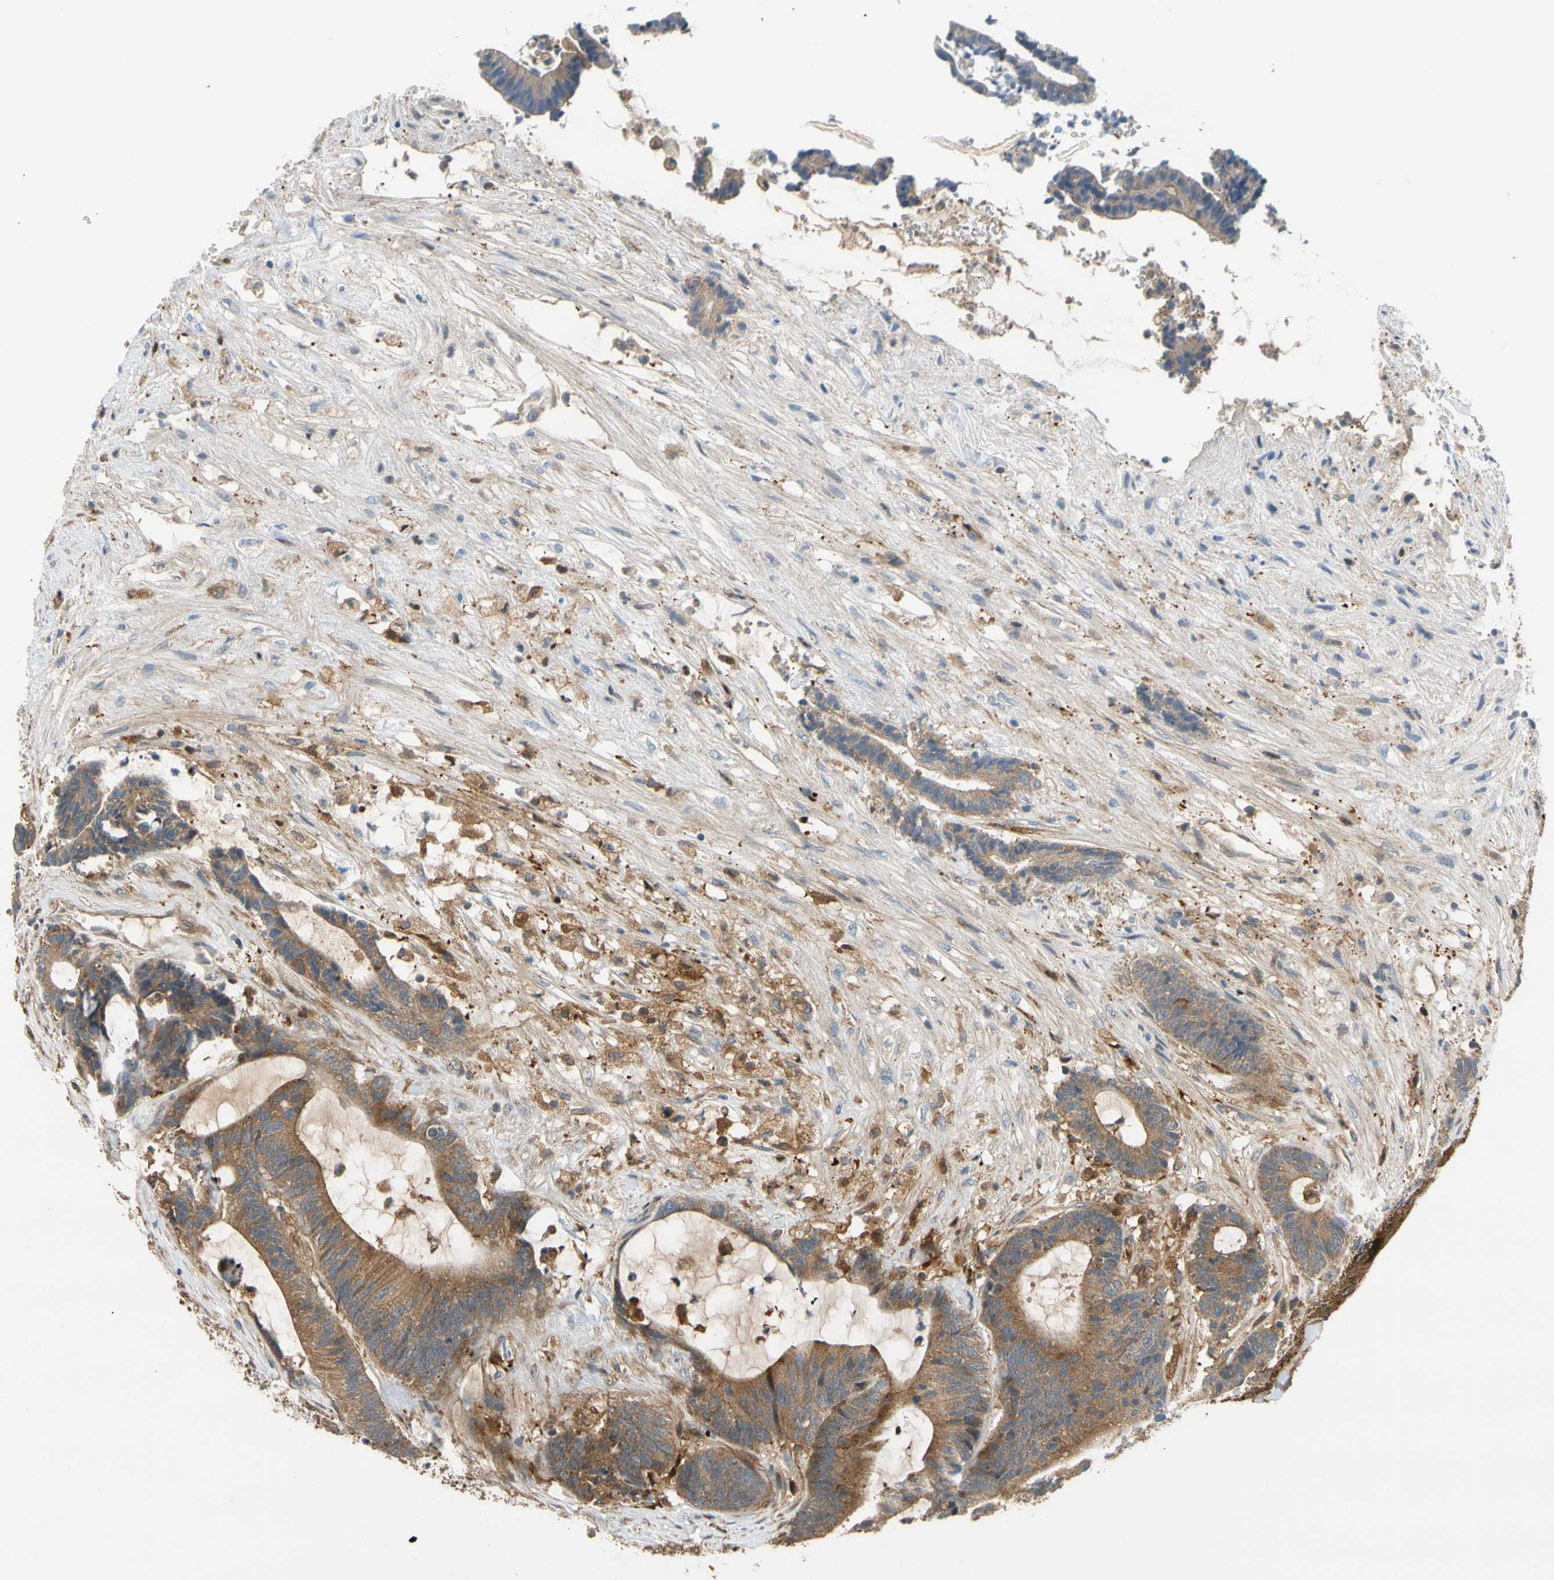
{"staining": {"intensity": "moderate", "quantity": ">75%", "location": "cytoplasmic/membranous"}, "tissue": "colorectal cancer", "cell_type": "Tumor cells", "image_type": "cancer", "snomed": [{"axis": "morphology", "description": "Adenocarcinoma, NOS"}, {"axis": "topography", "description": "Colon"}], "caption": "A brown stain labels moderate cytoplasmic/membranous staining of a protein in human adenocarcinoma (colorectal) tumor cells.", "gene": "PARP14", "patient": {"sex": "female", "age": 84}}